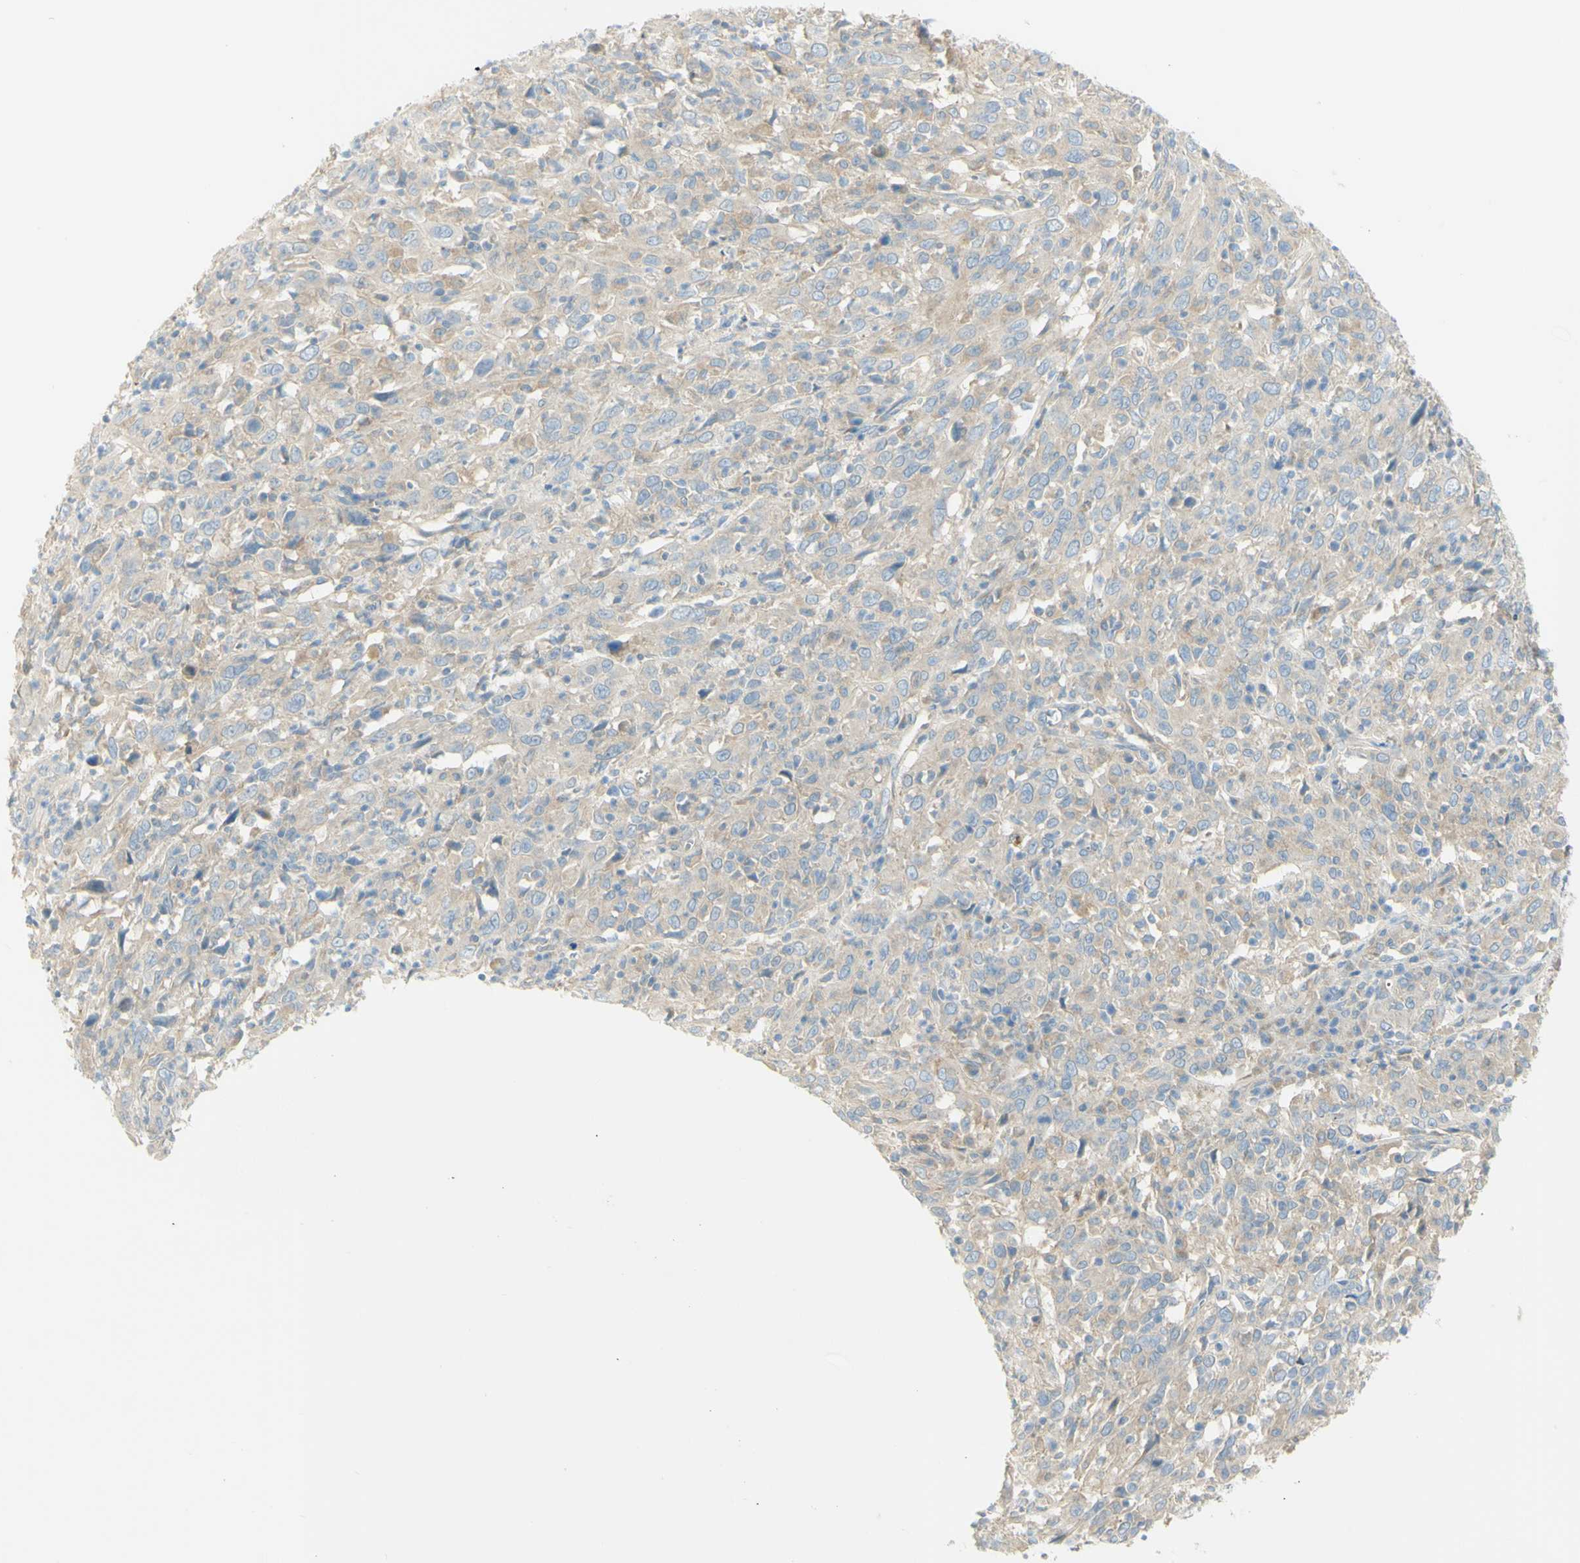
{"staining": {"intensity": "weak", "quantity": ">75%", "location": "cytoplasmic/membranous"}, "tissue": "cervical cancer", "cell_type": "Tumor cells", "image_type": "cancer", "snomed": [{"axis": "morphology", "description": "Squamous cell carcinoma, NOS"}, {"axis": "topography", "description": "Cervix"}], "caption": "This photomicrograph shows IHC staining of human squamous cell carcinoma (cervical), with low weak cytoplasmic/membranous expression in approximately >75% of tumor cells.", "gene": "GCNT3", "patient": {"sex": "female", "age": 46}}